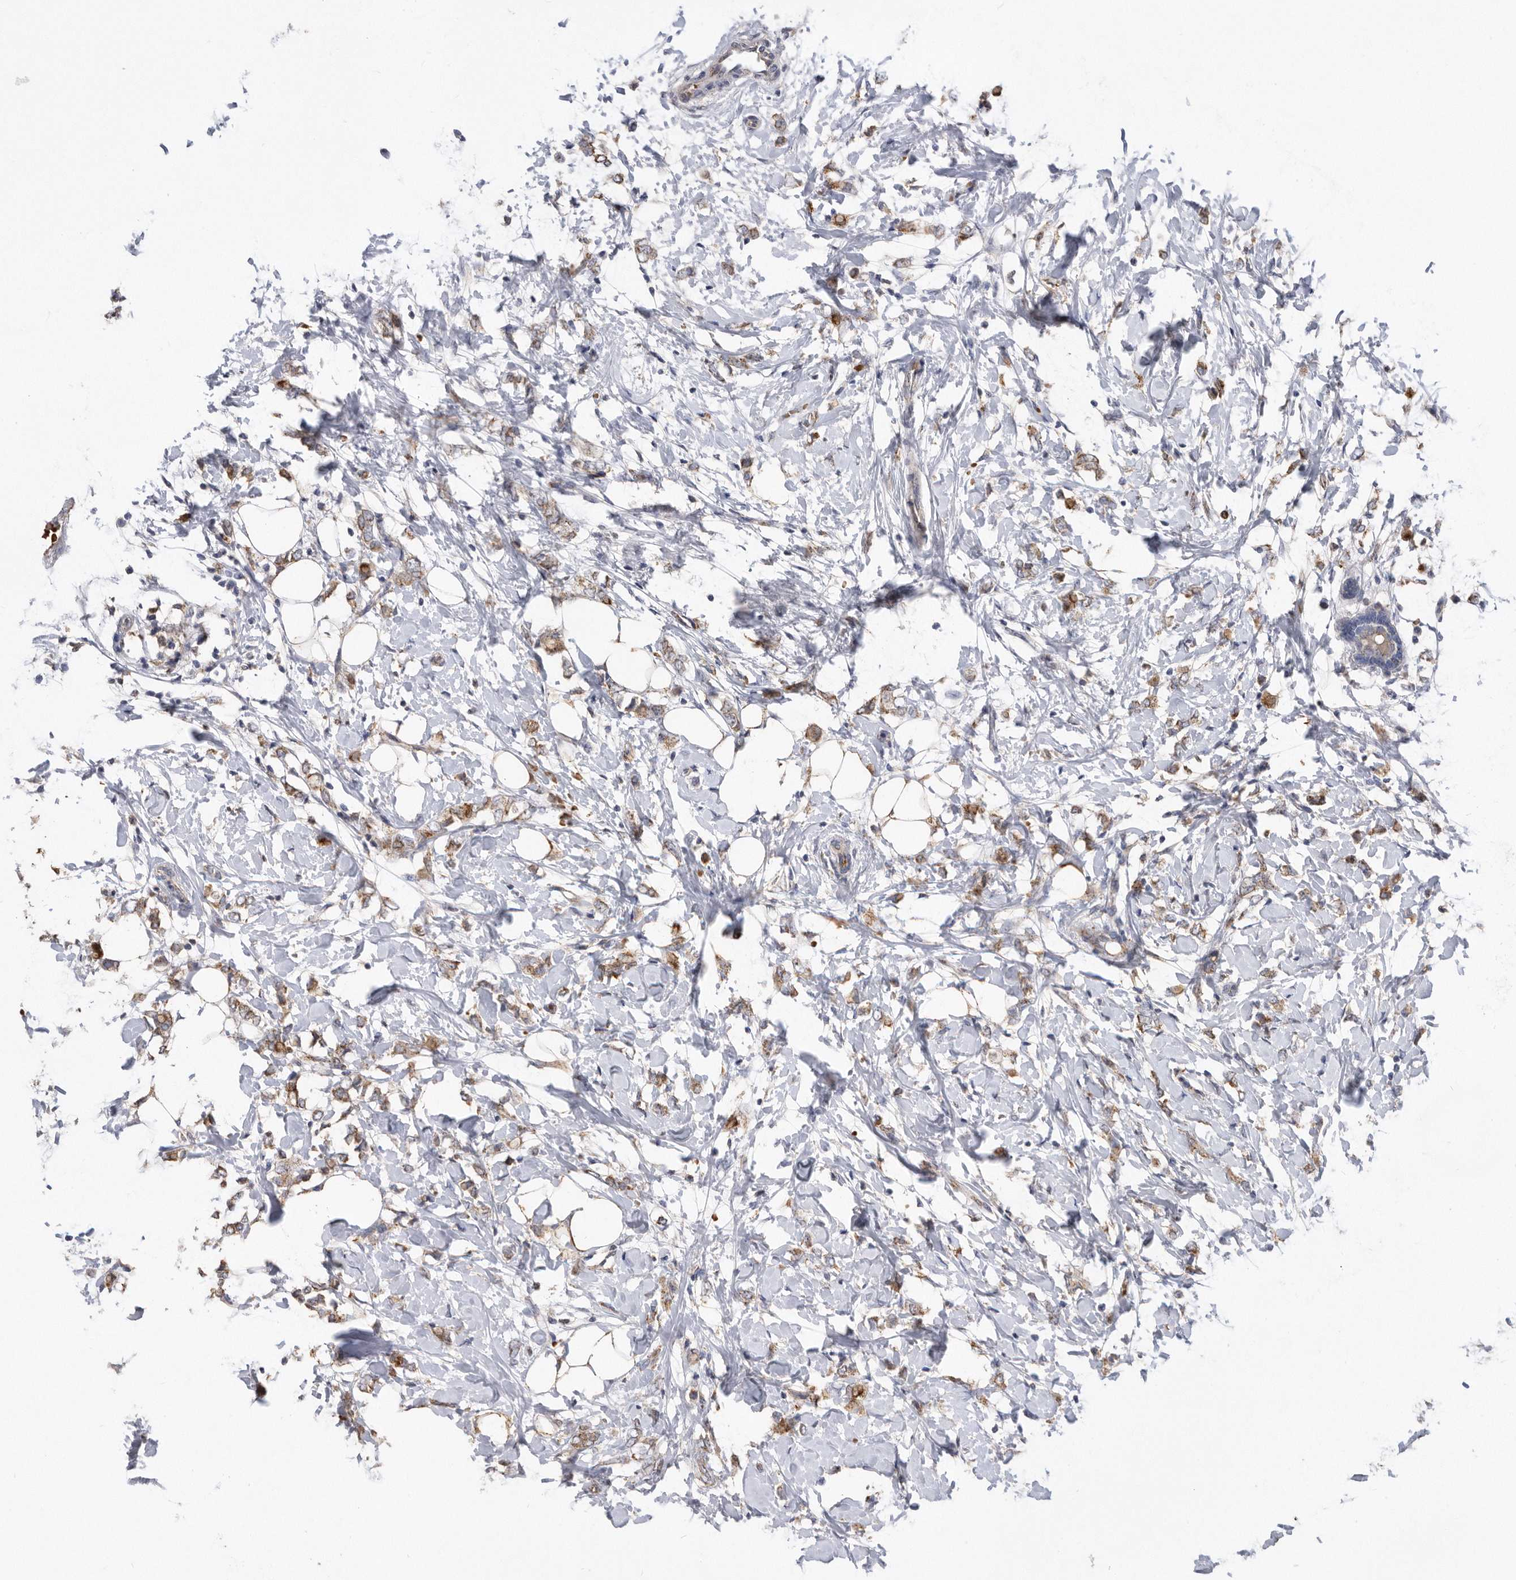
{"staining": {"intensity": "moderate", "quantity": ">75%", "location": "cytoplasmic/membranous"}, "tissue": "breast cancer", "cell_type": "Tumor cells", "image_type": "cancer", "snomed": [{"axis": "morphology", "description": "Normal tissue, NOS"}, {"axis": "morphology", "description": "Lobular carcinoma"}, {"axis": "topography", "description": "Breast"}], "caption": "High-power microscopy captured an immunohistochemistry (IHC) photomicrograph of breast lobular carcinoma, revealing moderate cytoplasmic/membranous staining in approximately >75% of tumor cells.", "gene": "CRISPLD2", "patient": {"sex": "female", "age": 47}}